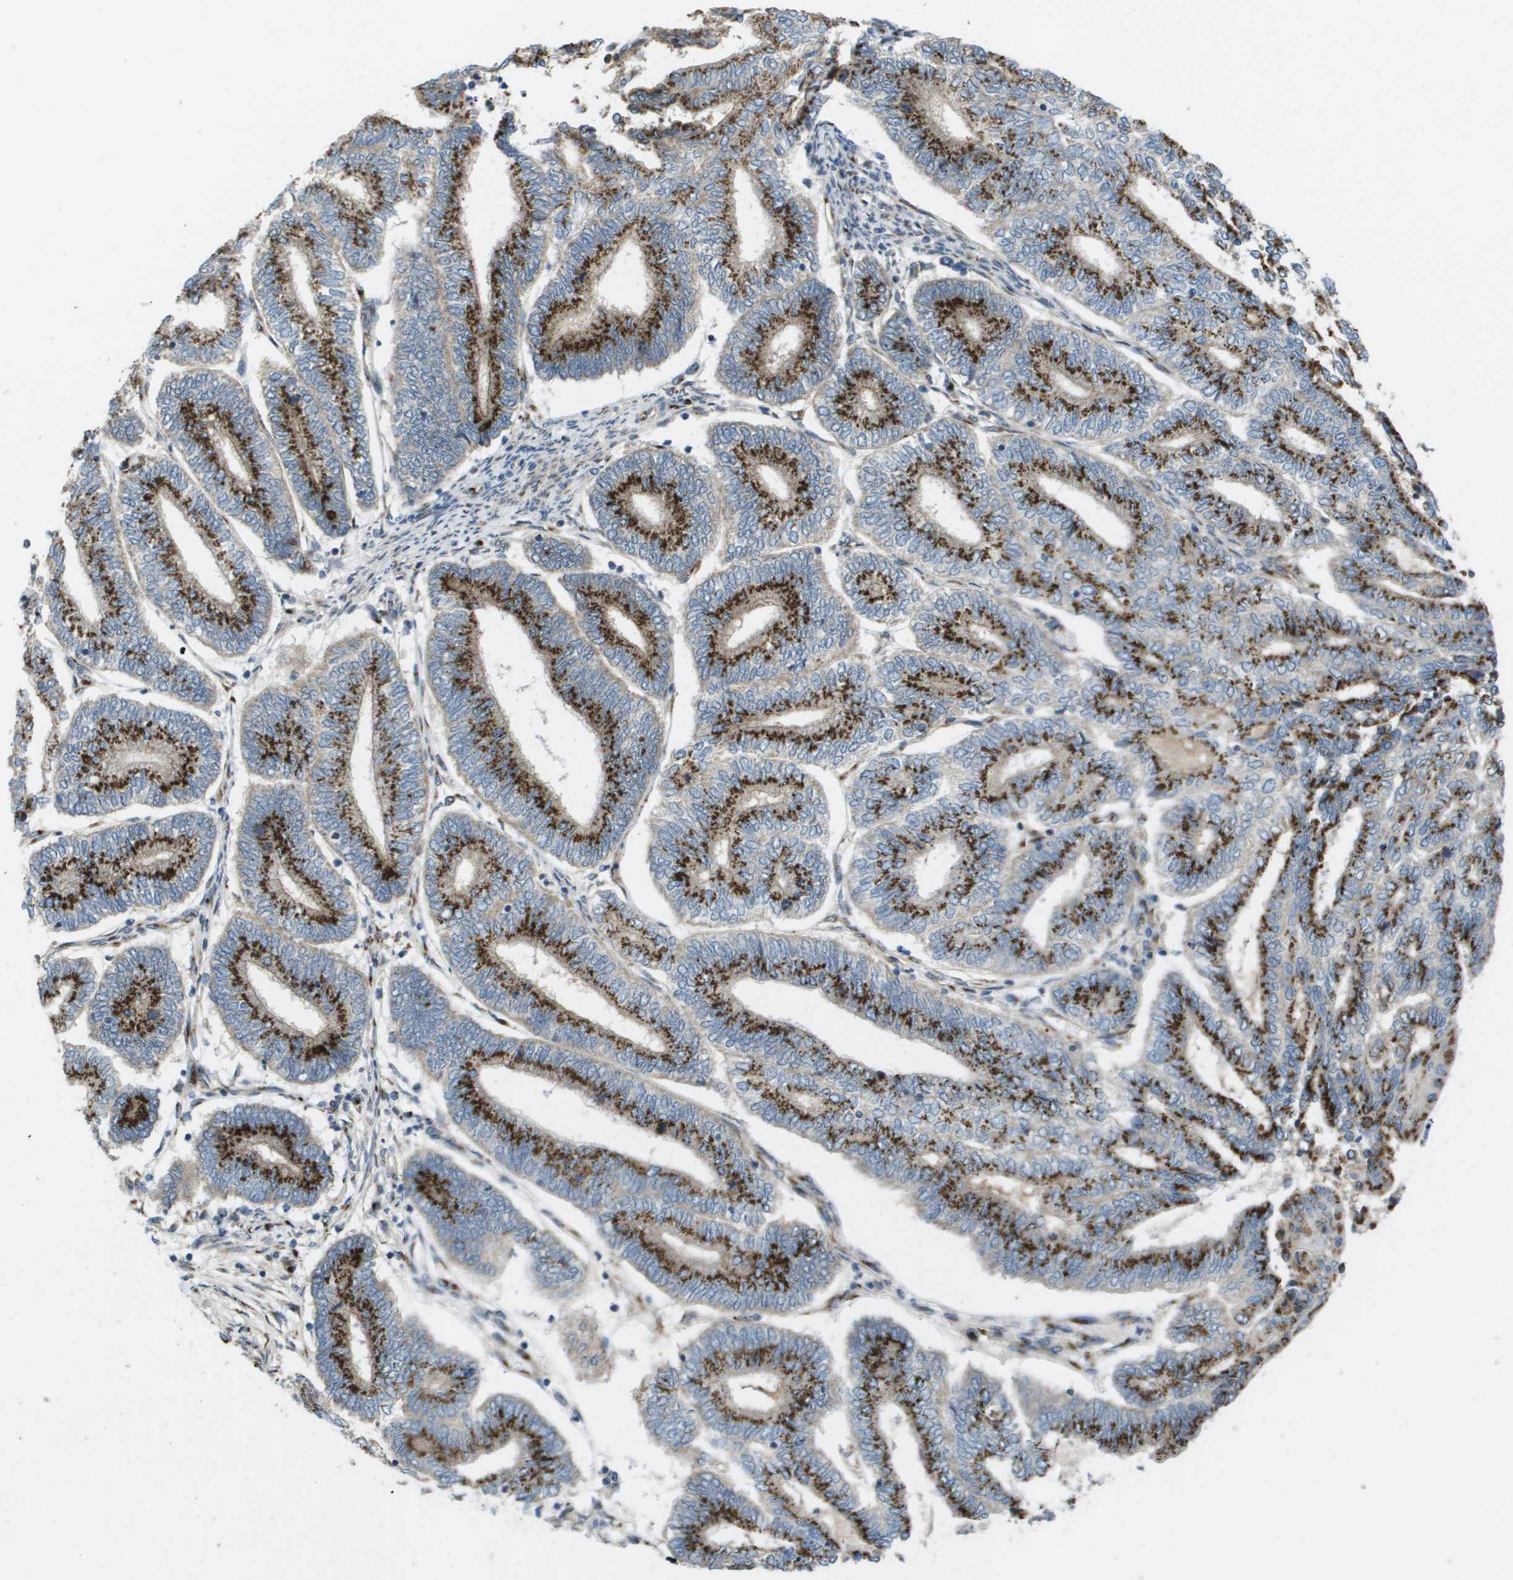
{"staining": {"intensity": "strong", "quantity": ">75%", "location": "cytoplasmic/membranous"}, "tissue": "endometrial cancer", "cell_type": "Tumor cells", "image_type": "cancer", "snomed": [{"axis": "morphology", "description": "Adenocarcinoma, NOS"}, {"axis": "topography", "description": "Uterus"}, {"axis": "topography", "description": "Endometrium"}], "caption": "A high amount of strong cytoplasmic/membranous expression is present in about >75% of tumor cells in adenocarcinoma (endometrial) tissue.", "gene": "QSOX2", "patient": {"sex": "female", "age": 70}}